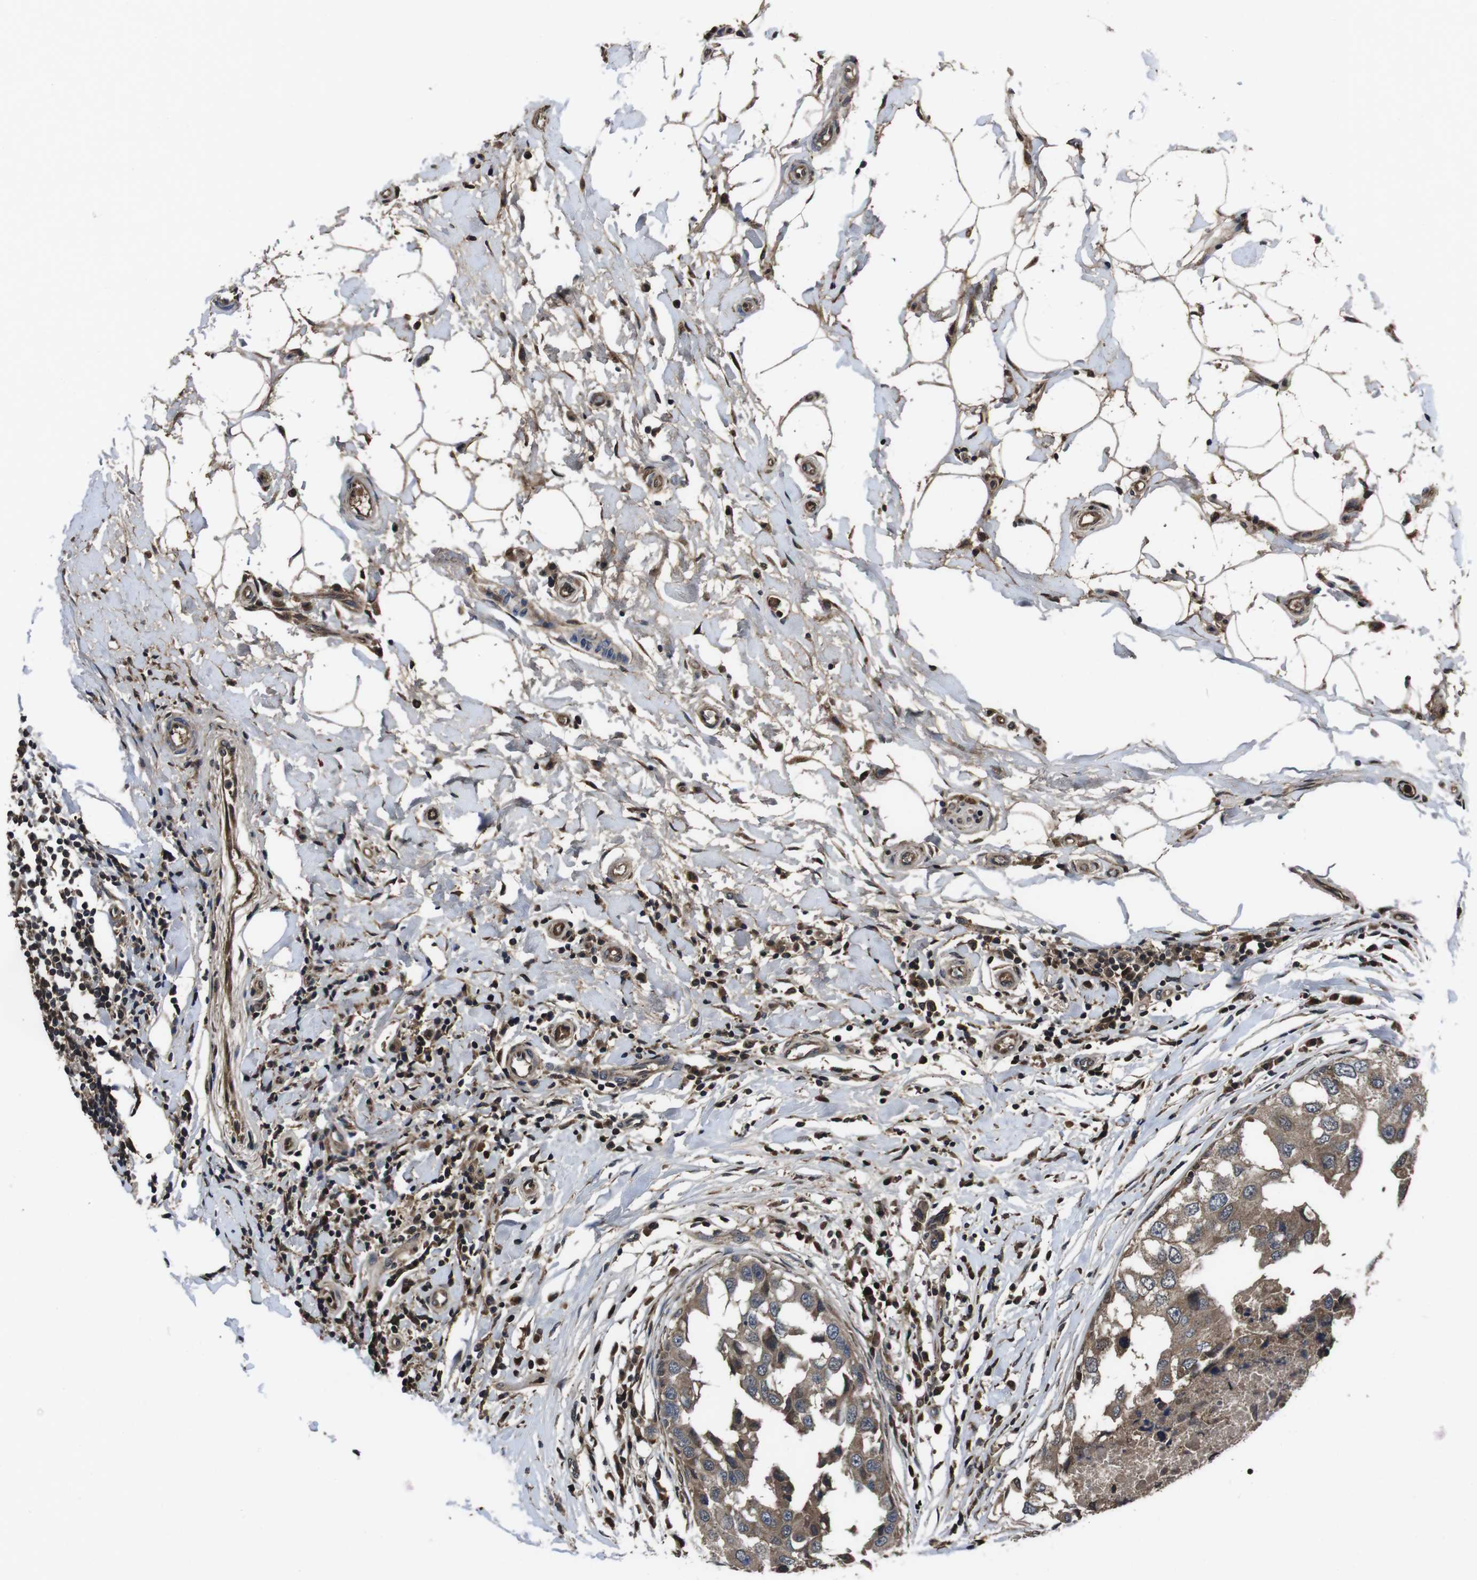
{"staining": {"intensity": "moderate", "quantity": ">75%", "location": "cytoplasmic/membranous,nuclear"}, "tissue": "breast cancer", "cell_type": "Tumor cells", "image_type": "cancer", "snomed": [{"axis": "morphology", "description": "Duct carcinoma"}, {"axis": "topography", "description": "Breast"}], "caption": "High-magnification brightfield microscopy of breast intraductal carcinoma stained with DAB (3,3'-diaminobenzidine) (brown) and counterstained with hematoxylin (blue). tumor cells exhibit moderate cytoplasmic/membranous and nuclear staining is appreciated in approximately>75% of cells. The staining is performed using DAB brown chromogen to label protein expression. The nuclei are counter-stained blue using hematoxylin.", "gene": "CXCL11", "patient": {"sex": "female", "age": 27}}